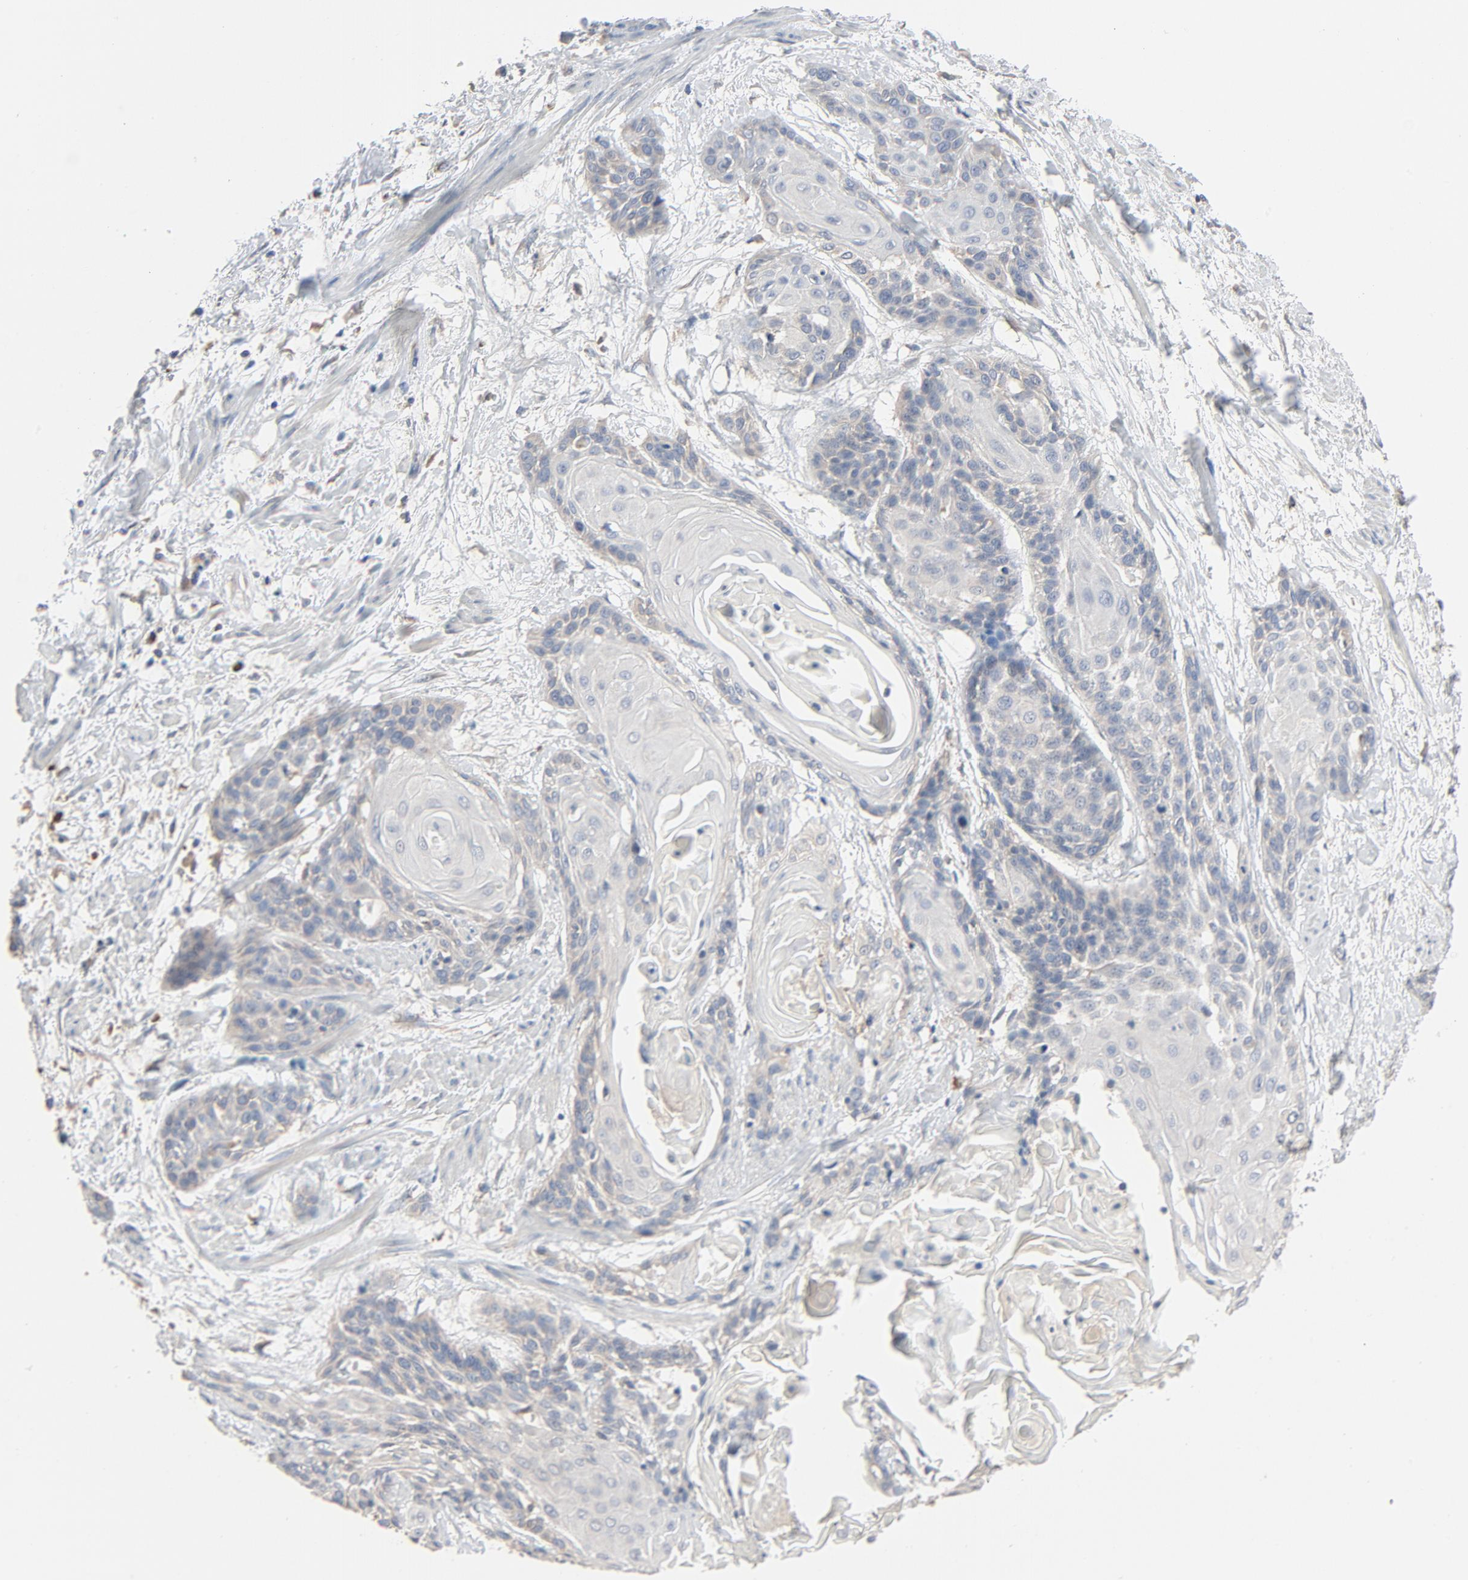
{"staining": {"intensity": "weak", "quantity": "25%-75%", "location": "cytoplasmic/membranous"}, "tissue": "cervical cancer", "cell_type": "Tumor cells", "image_type": "cancer", "snomed": [{"axis": "morphology", "description": "Squamous cell carcinoma, NOS"}, {"axis": "topography", "description": "Cervix"}], "caption": "Cervical squamous cell carcinoma stained with a brown dye shows weak cytoplasmic/membranous positive staining in about 25%-75% of tumor cells.", "gene": "TLR4", "patient": {"sex": "female", "age": 57}}